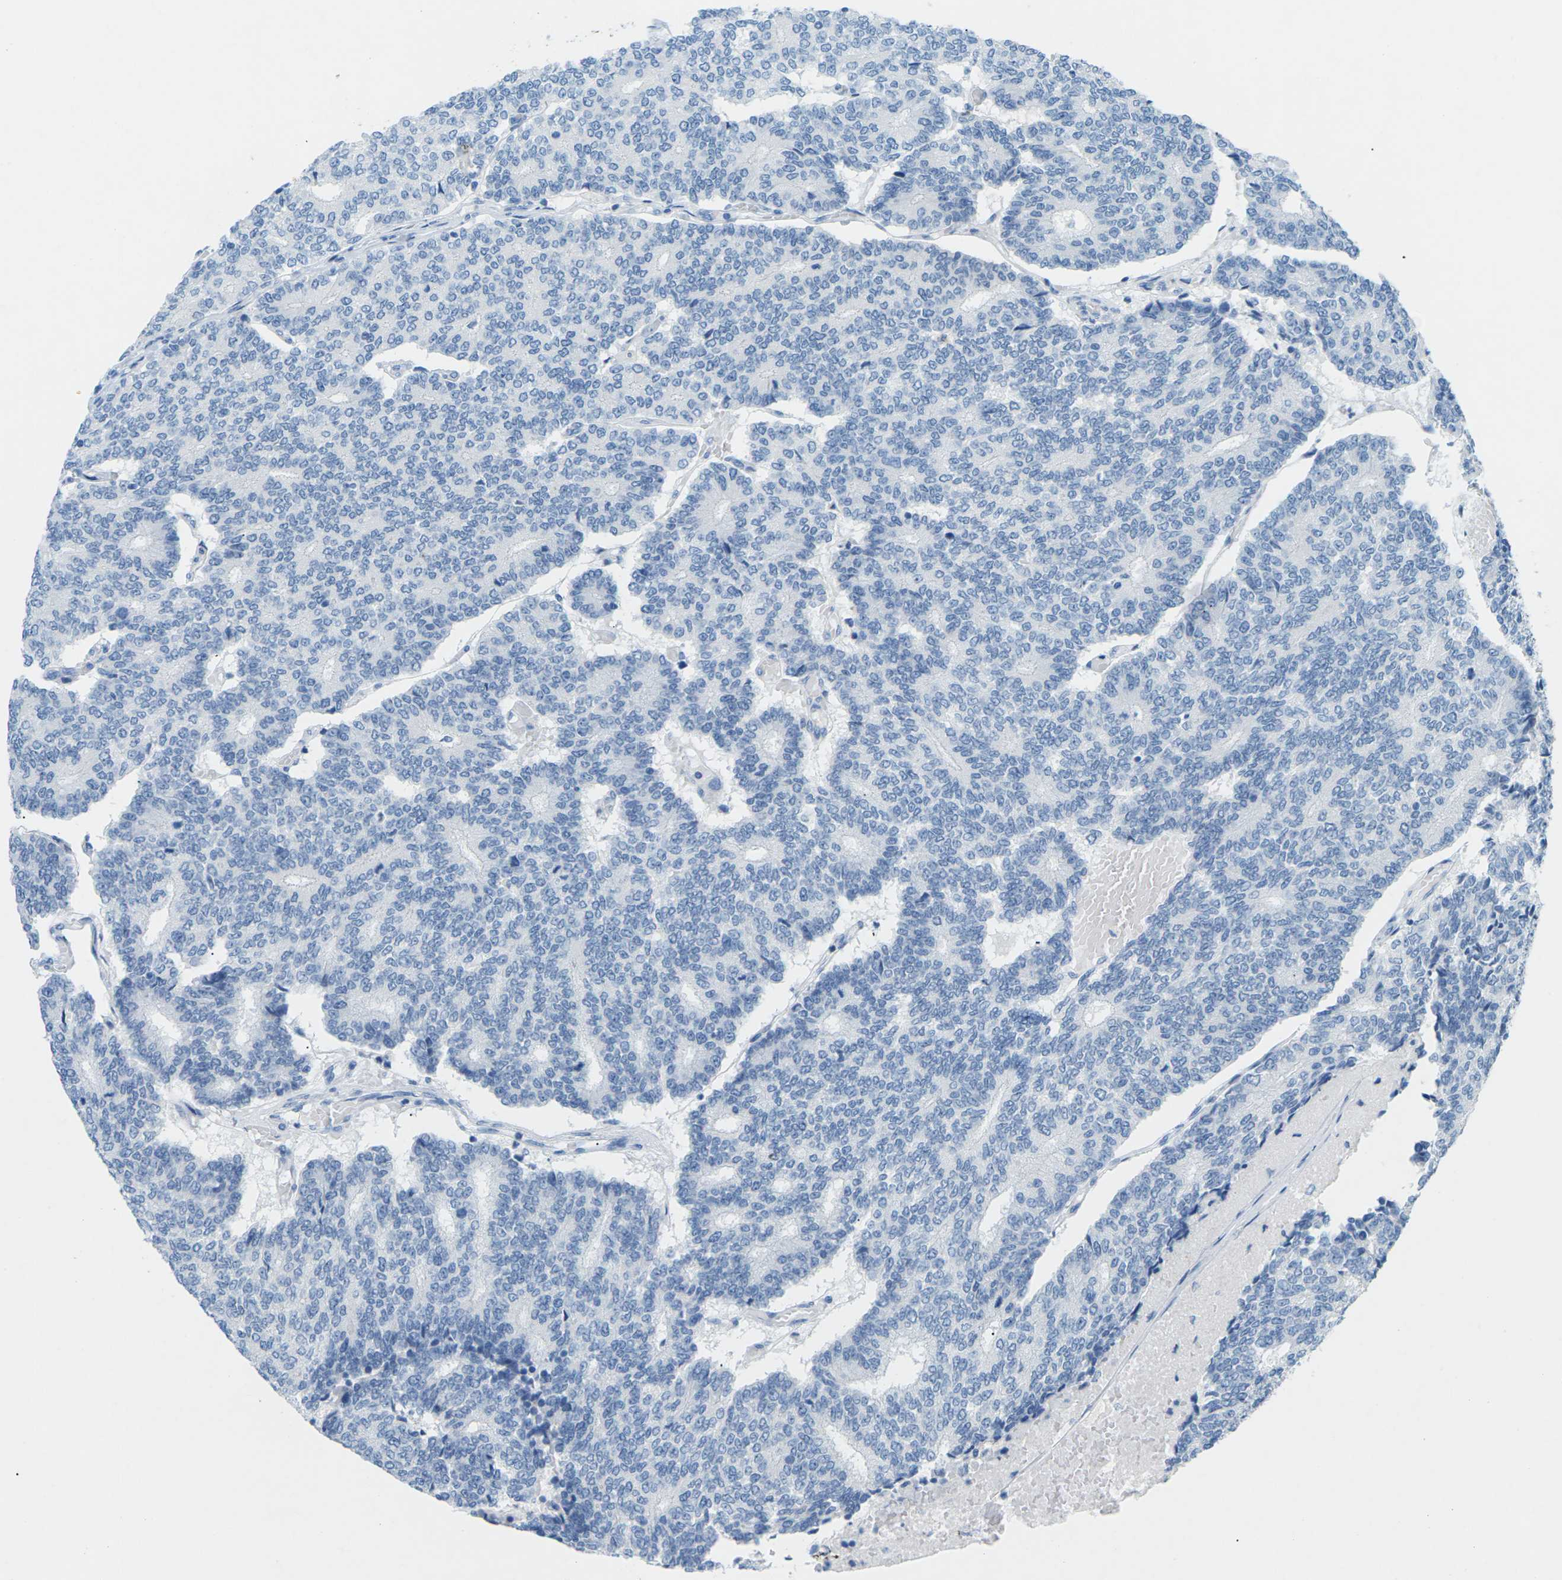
{"staining": {"intensity": "negative", "quantity": "none", "location": "none"}, "tissue": "prostate cancer", "cell_type": "Tumor cells", "image_type": "cancer", "snomed": [{"axis": "morphology", "description": "Normal tissue, NOS"}, {"axis": "morphology", "description": "Adenocarcinoma, High grade"}, {"axis": "topography", "description": "Prostate"}, {"axis": "topography", "description": "Seminal veicle"}], "caption": "Tumor cells show no significant protein staining in high-grade adenocarcinoma (prostate). (Brightfield microscopy of DAB immunohistochemistry (IHC) at high magnification).", "gene": "CDH16", "patient": {"sex": "male", "age": 55}}